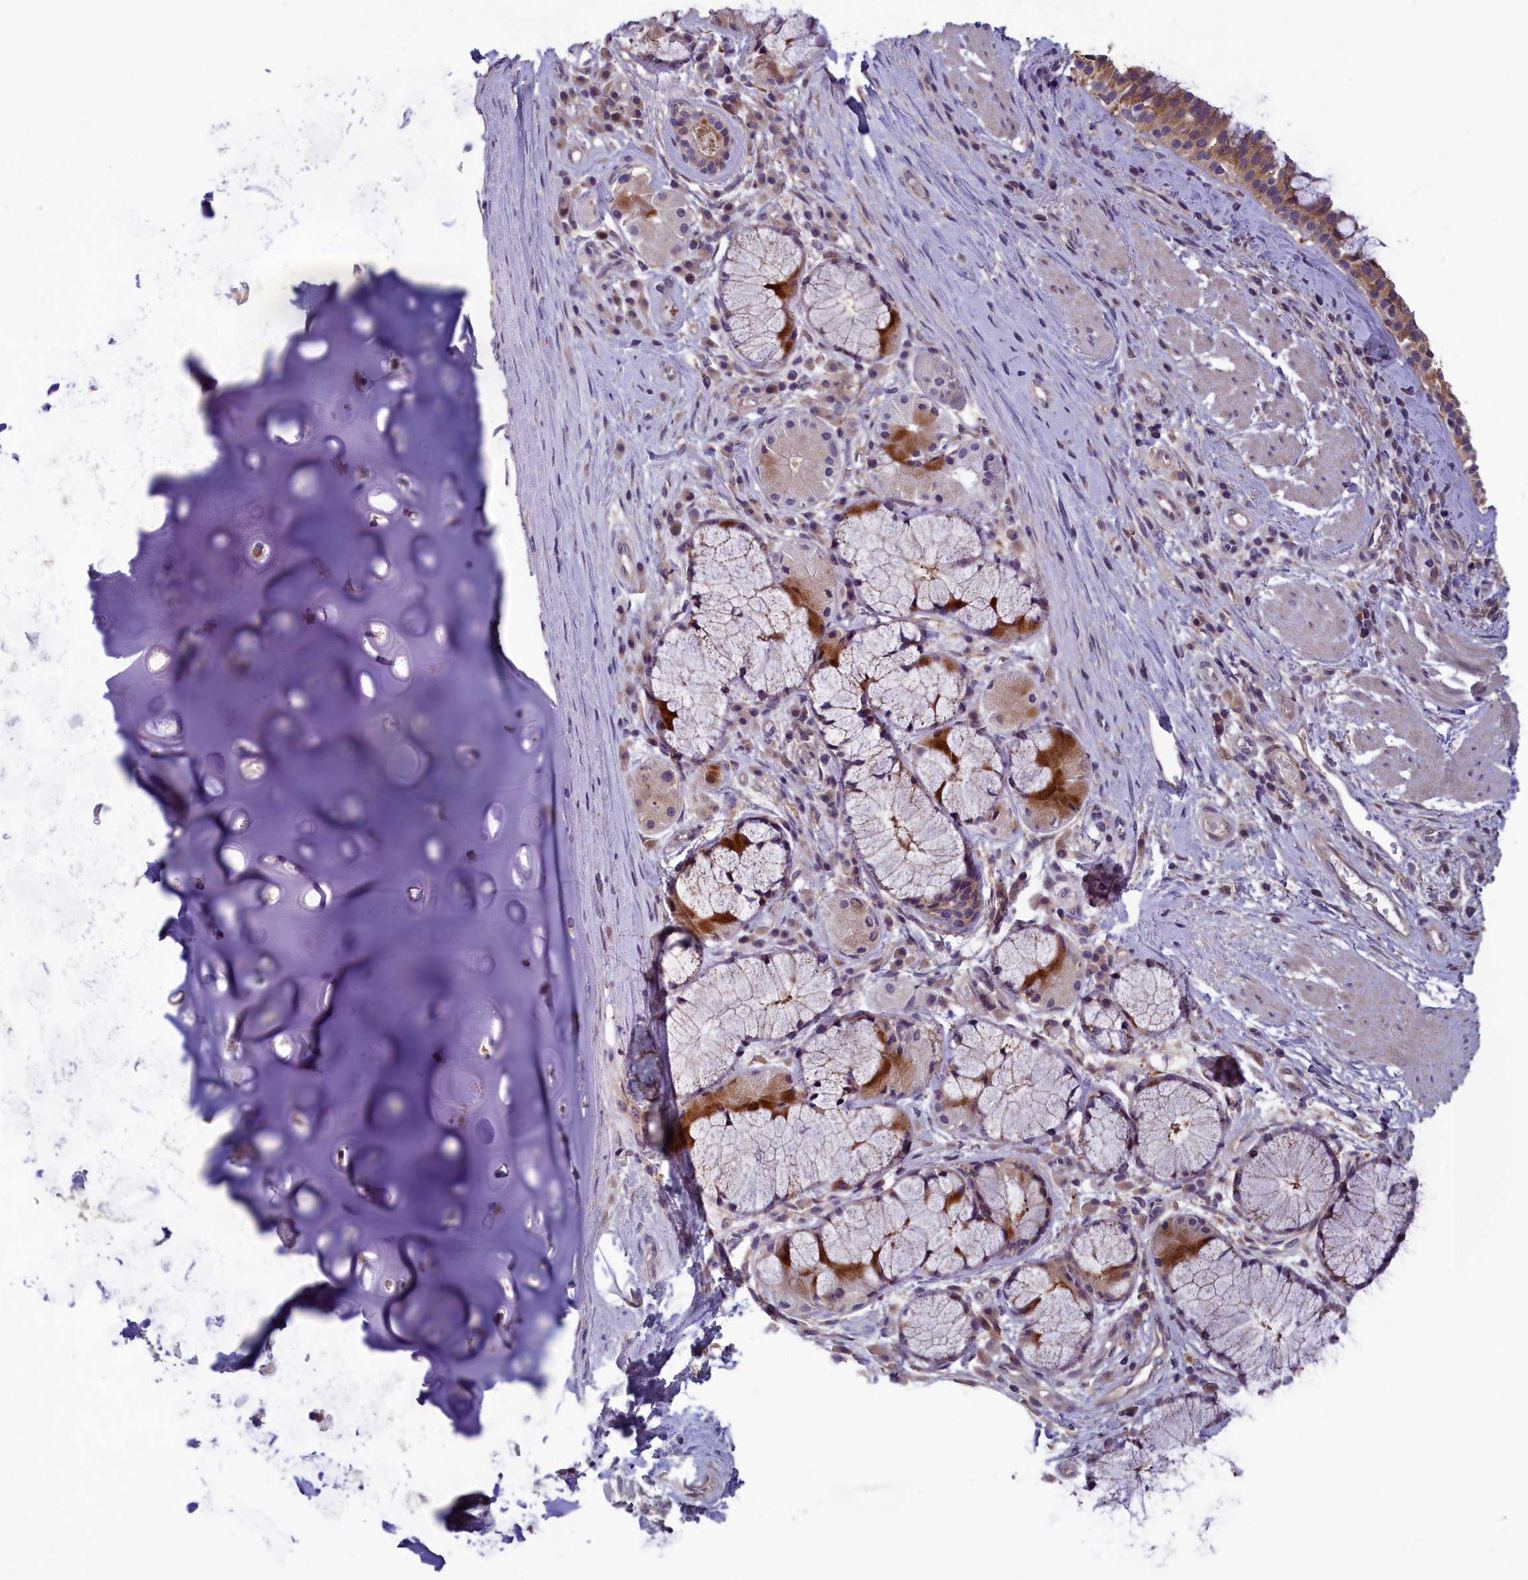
{"staining": {"intensity": "negative", "quantity": "none", "location": "none"}, "tissue": "adipose tissue", "cell_type": "Adipocytes", "image_type": "normal", "snomed": [{"axis": "morphology", "description": "Normal tissue, NOS"}, {"axis": "morphology", "description": "Squamous cell carcinoma, NOS"}, {"axis": "topography", "description": "Bronchus"}, {"axis": "topography", "description": "Lung"}], "caption": "This is an IHC micrograph of unremarkable human adipose tissue. There is no staining in adipocytes.", "gene": "HECA", "patient": {"sex": "male", "age": 64}}